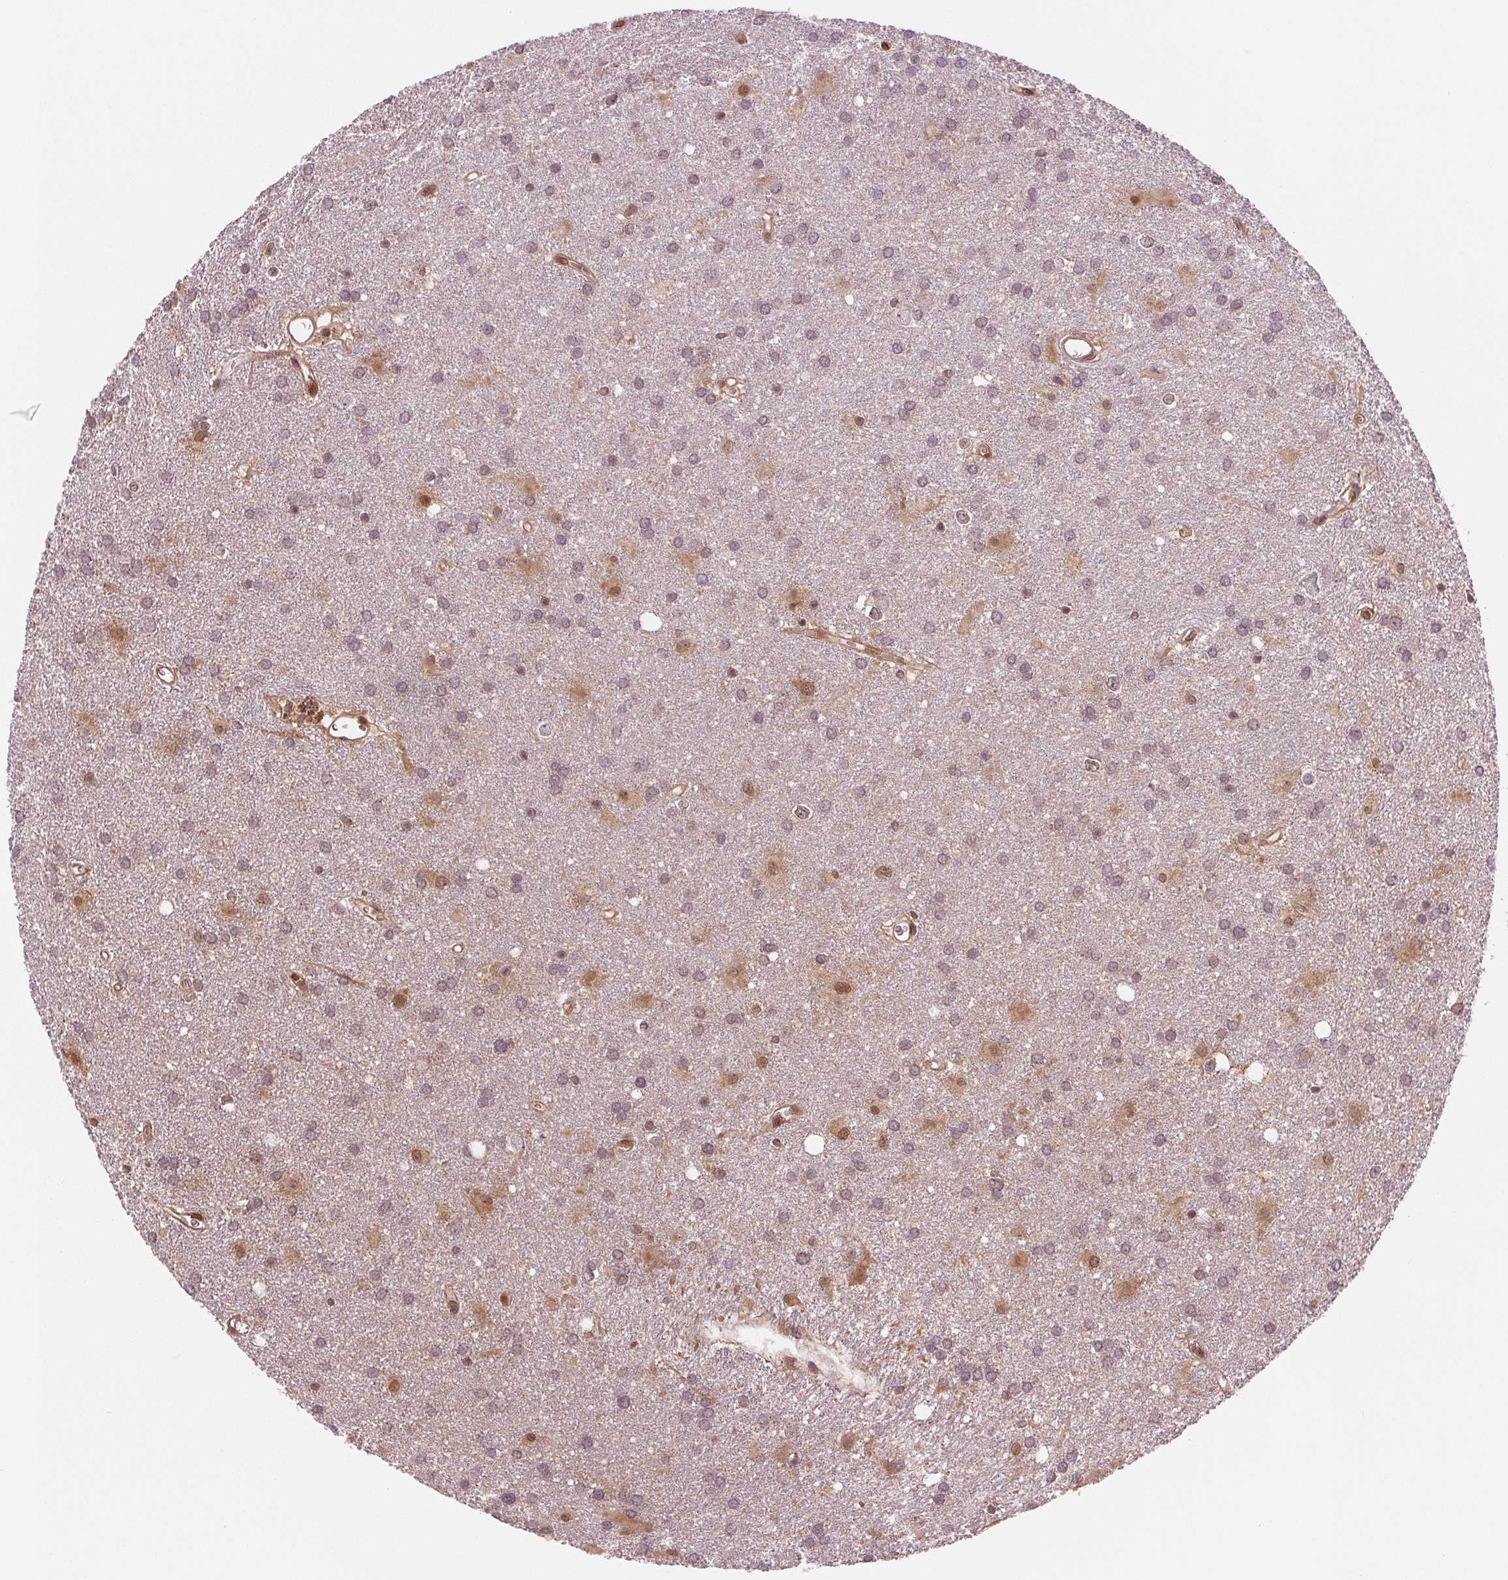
{"staining": {"intensity": "moderate", "quantity": "<25%", "location": "cytoplasmic/membranous,nuclear"}, "tissue": "glioma", "cell_type": "Tumor cells", "image_type": "cancer", "snomed": [{"axis": "morphology", "description": "Glioma, malignant, Low grade"}, {"axis": "topography", "description": "Brain"}], "caption": "IHC of human glioma reveals low levels of moderate cytoplasmic/membranous and nuclear positivity in approximately <25% of tumor cells.", "gene": "STAT3", "patient": {"sex": "male", "age": 58}}